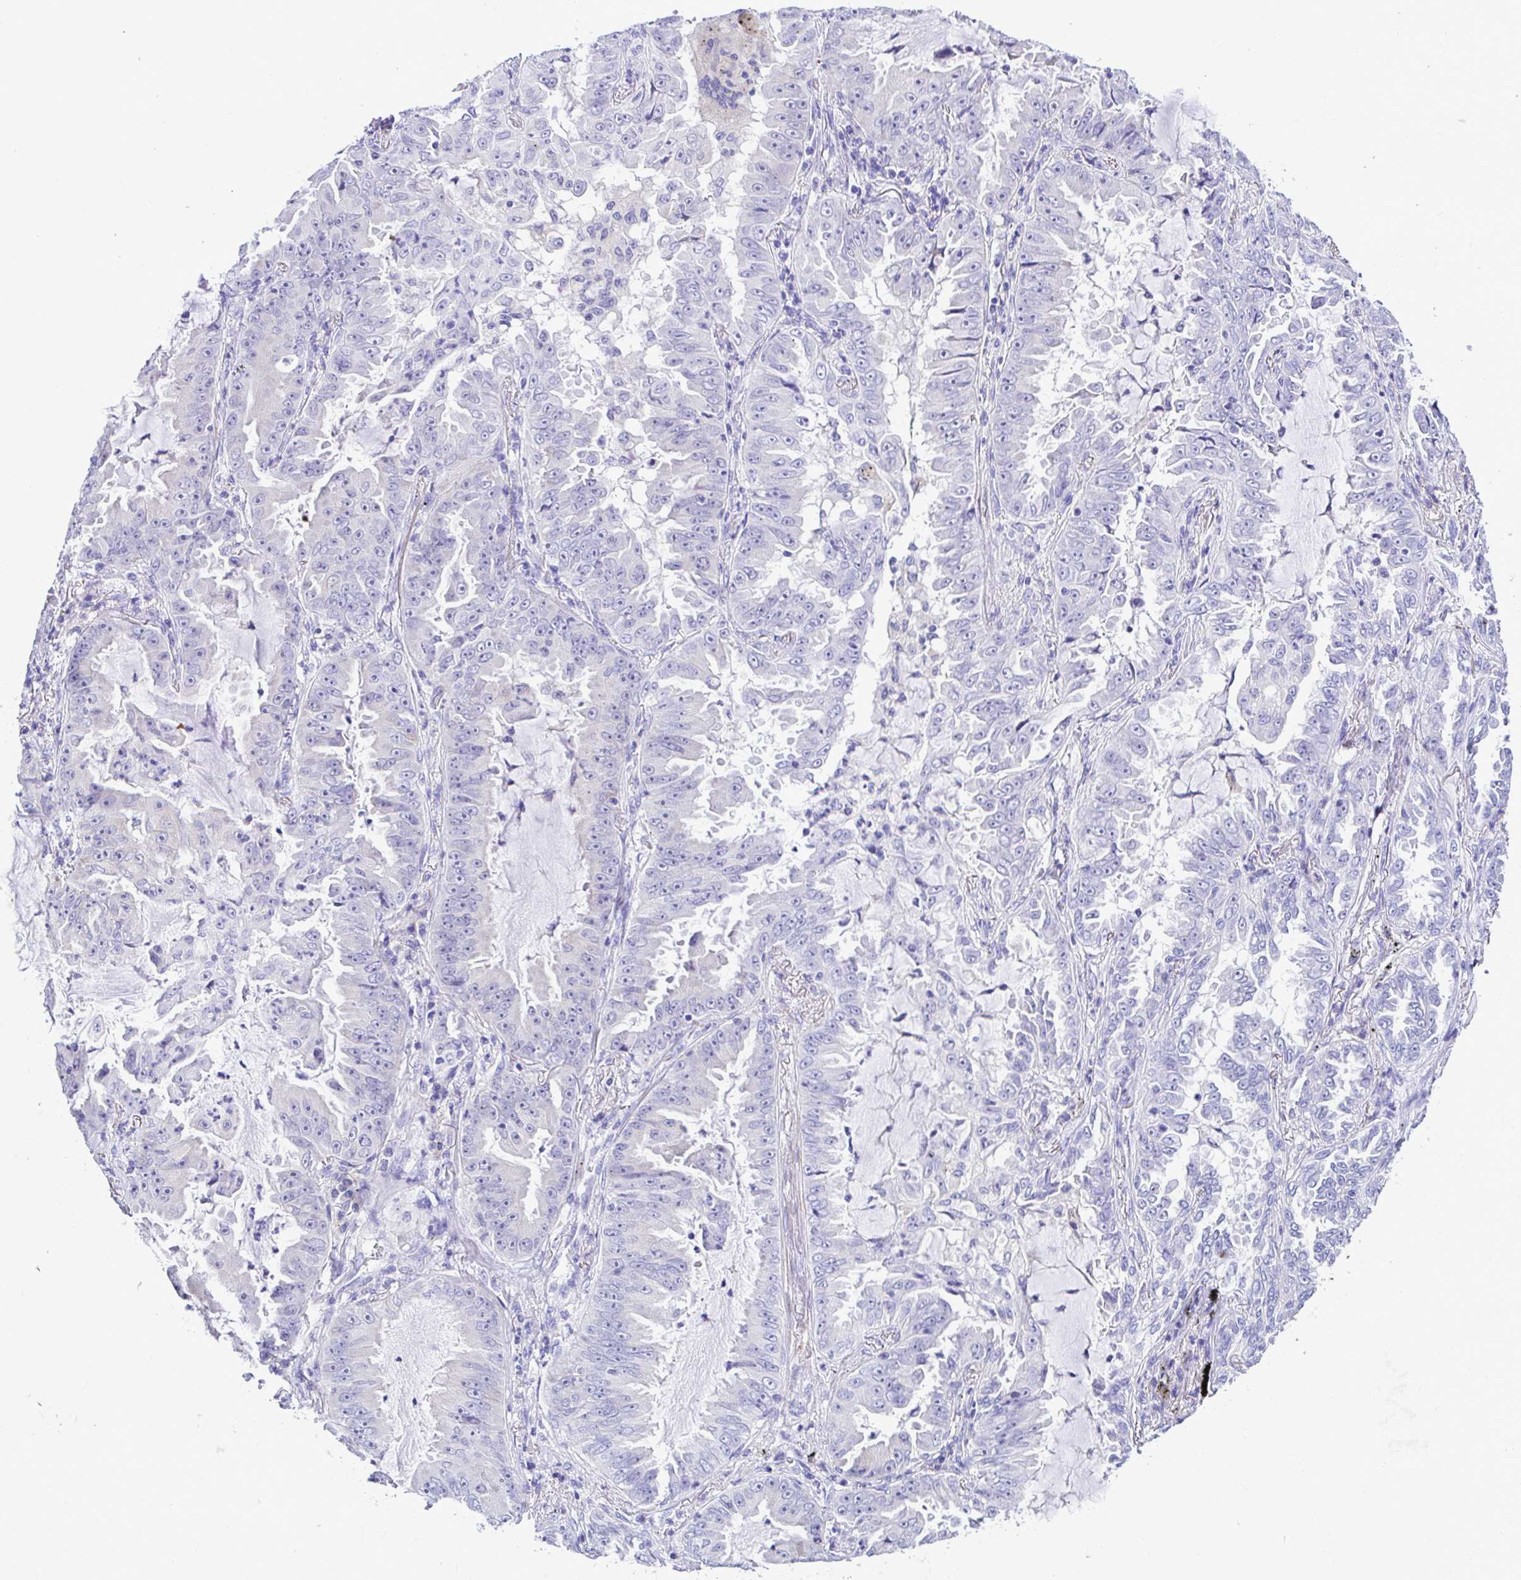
{"staining": {"intensity": "negative", "quantity": "none", "location": "none"}, "tissue": "lung cancer", "cell_type": "Tumor cells", "image_type": "cancer", "snomed": [{"axis": "morphology", "description": "Adenocarcinoma, NOS"}, {"axis": "topography", "description": "Lung"}], "caption": "DAB immunohistochemical staining of lung cancer demonstrates no significant staining in tumor cells.", "gene": "BACE2", "patient": {"sex": "female", "age": 52}}